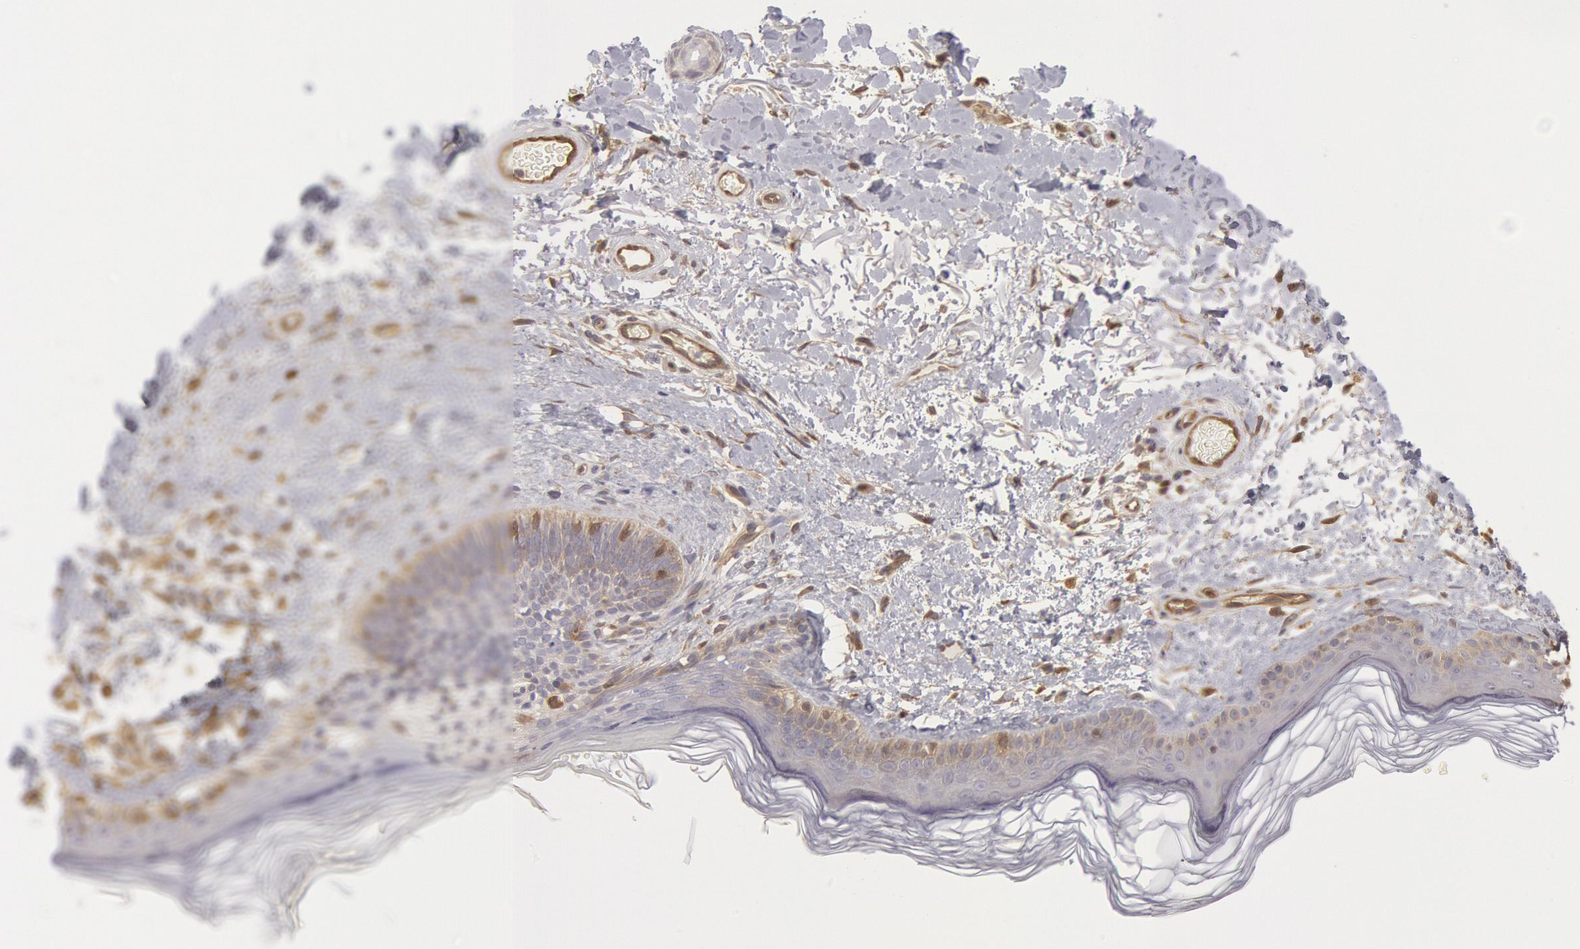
{"staining": {"intensity": "moderate", "quantity": ">75%", "location": "cytoplasmic/membranous"}, "tissue": "skin", "cell_type": "Fibroblasts", "image_type": "normal", "snomed": [{"axis": "morphology", "description": "Normal tissue, NOS"}, {"axis": "topography", "description": "Skin"}], "caption": "A brown stain highlights moderate cytoplasmic/membranous positivity of a protein in fibroblasts of normal human skin. Nuclei are stained in blue.", "gene": "CCDC50", "patient": {"sex": "male", "age": 63}}